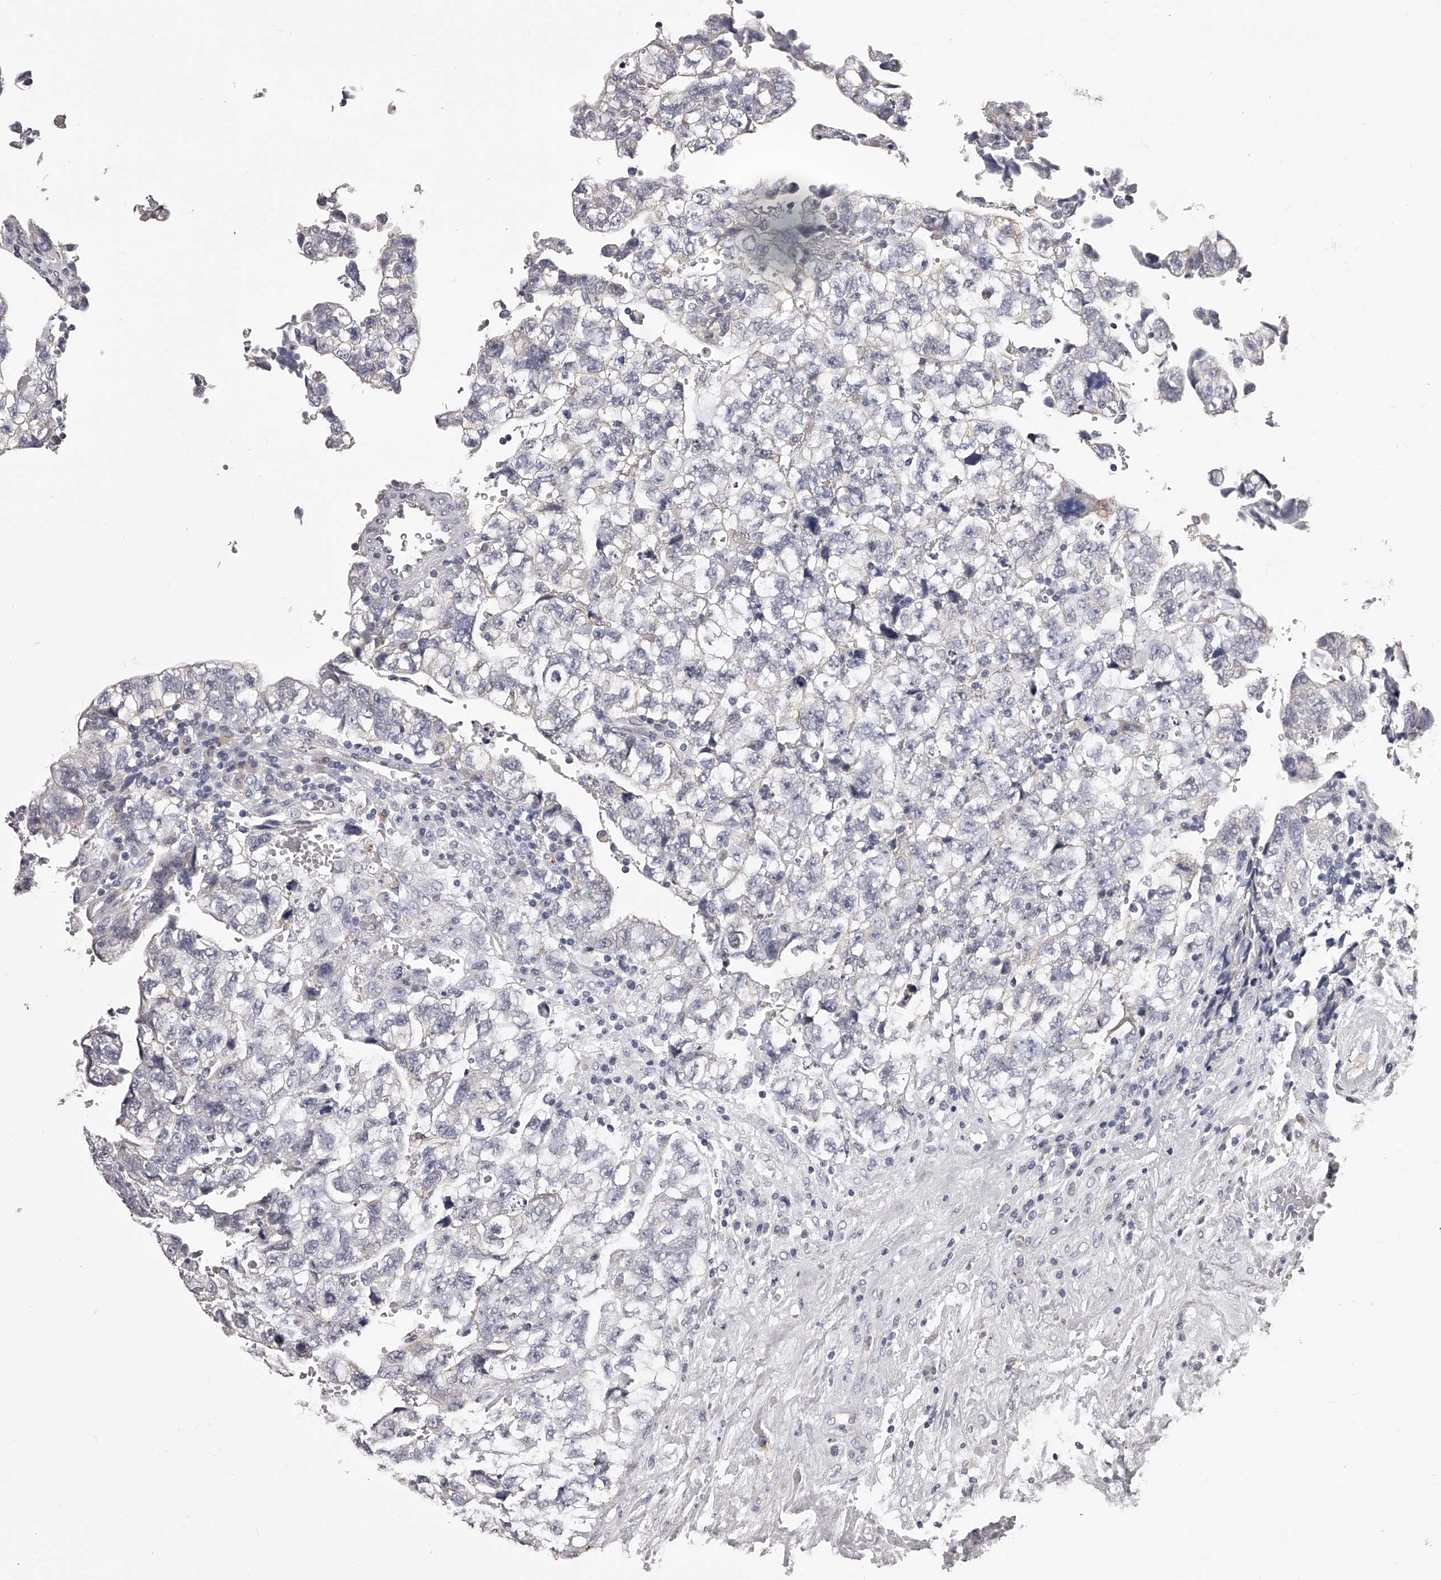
{"staining": {"intensity": "negative", "quantity": "none", "location": "none"}, "tissue": "testis cancer", "cell_type": "Tumor cells", "image_type": "cancer", "snomed": [{"axis": "morphology", "description": "Carcinoma, Embryonal, NOS"}, {"axis": "topography", "description": "Testis"}], "caption": "This is a micrograph of IHC staining of testis cancer, which shows no staining in tumor cells.", "gene": "DMRT1", "patient": {"sex": "male", "age": 36}}